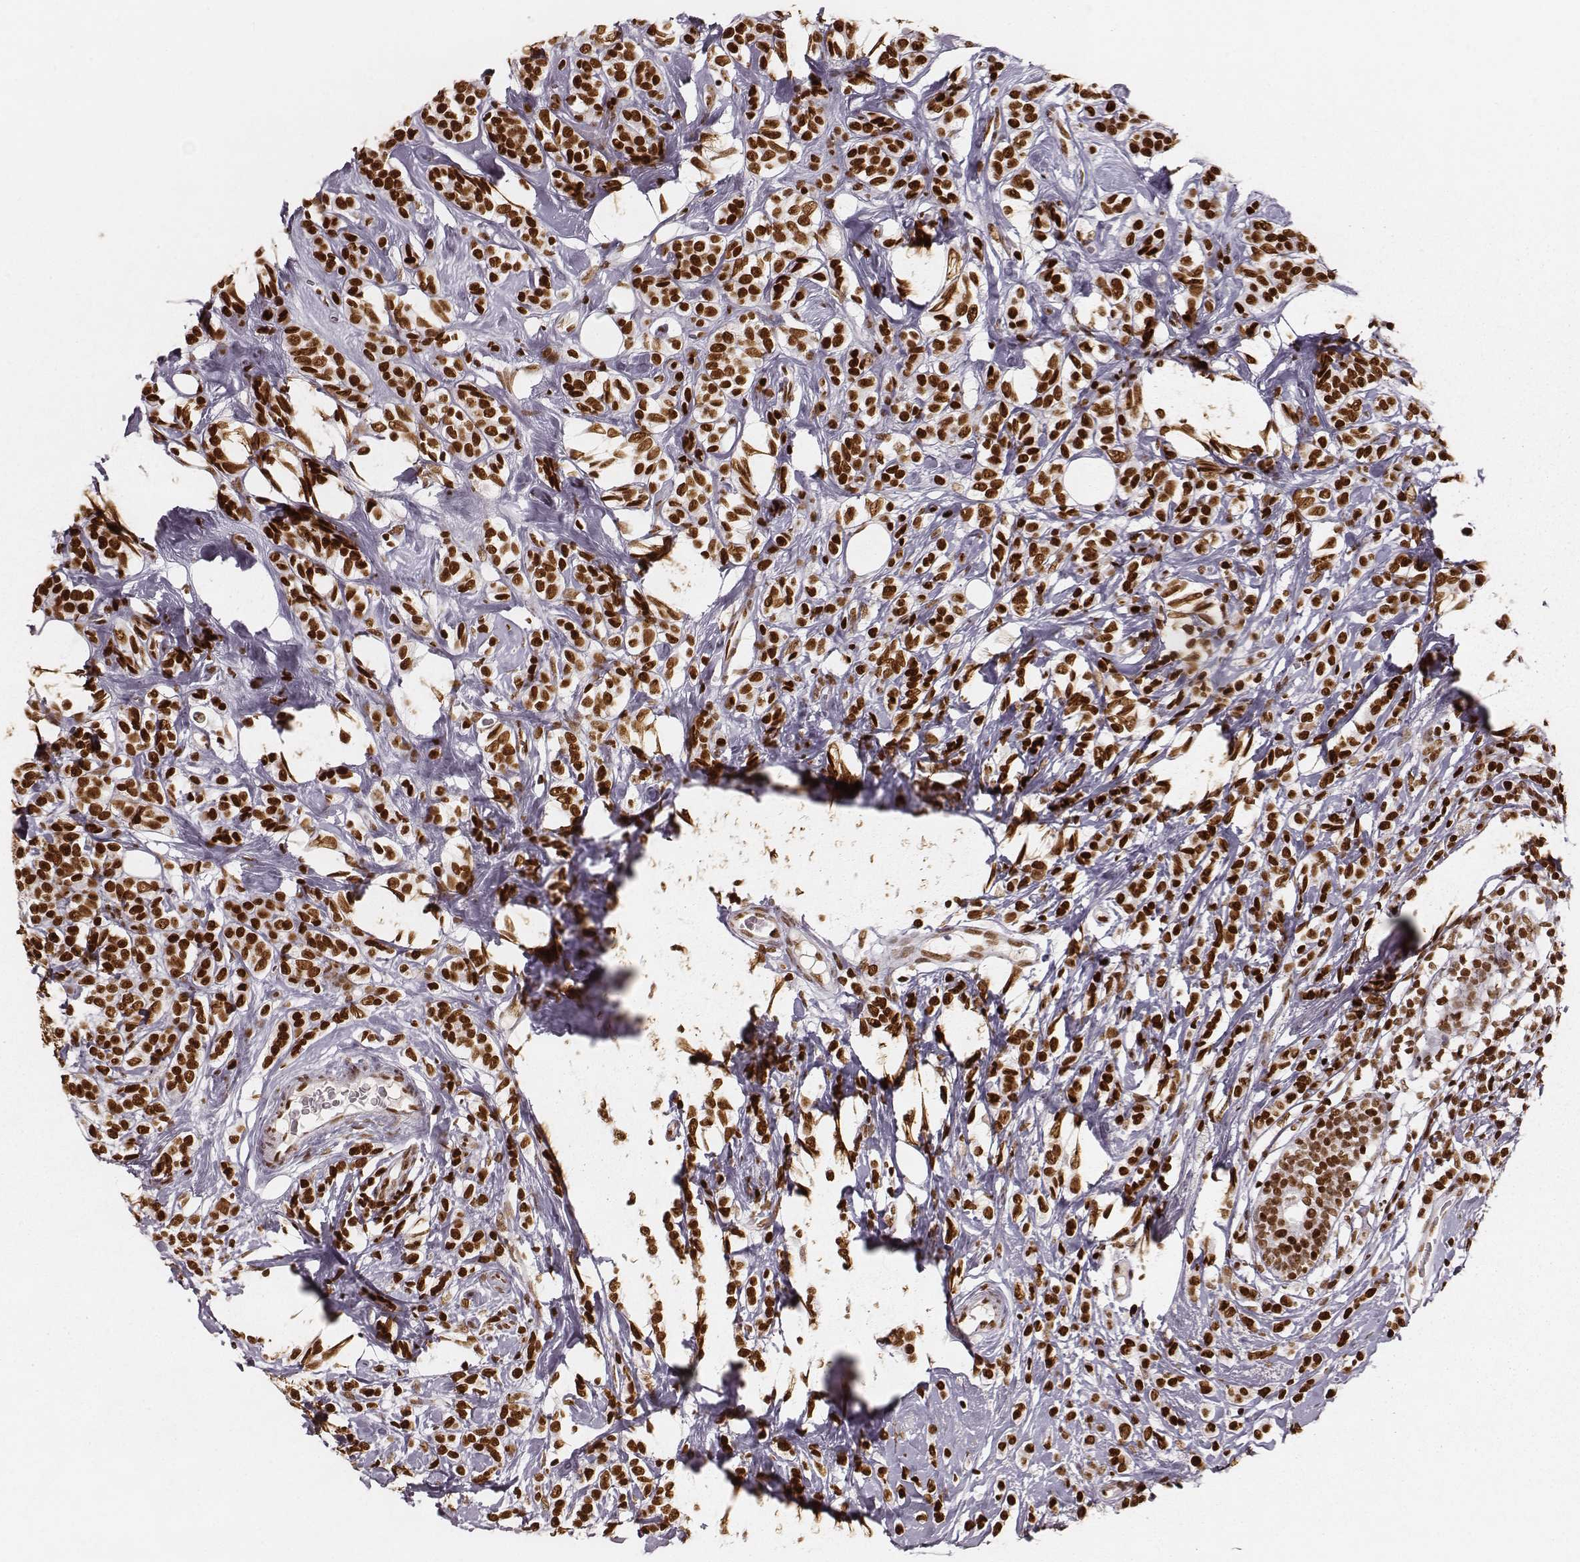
{"staining": {"intensity": "strong", "quantity": ">75%", "location": "nuclear"}, "tissue": "breast cancer", "cell_type": "Tumor cells", "image_type": "cancer", "snomed": [{"axis": "morphology", "description": "Lobular carcinoma"}, {"axis": "topography", "description": "Breast"}], "caption": "This micrograph shows immunohistochemistry (IHC) staining of lobular carcinoma (breast), with high strong nuclear staining in about >75% of tumor cells.", "gene": "PARP1", "patient": {"sex": "female", "age": 49}}